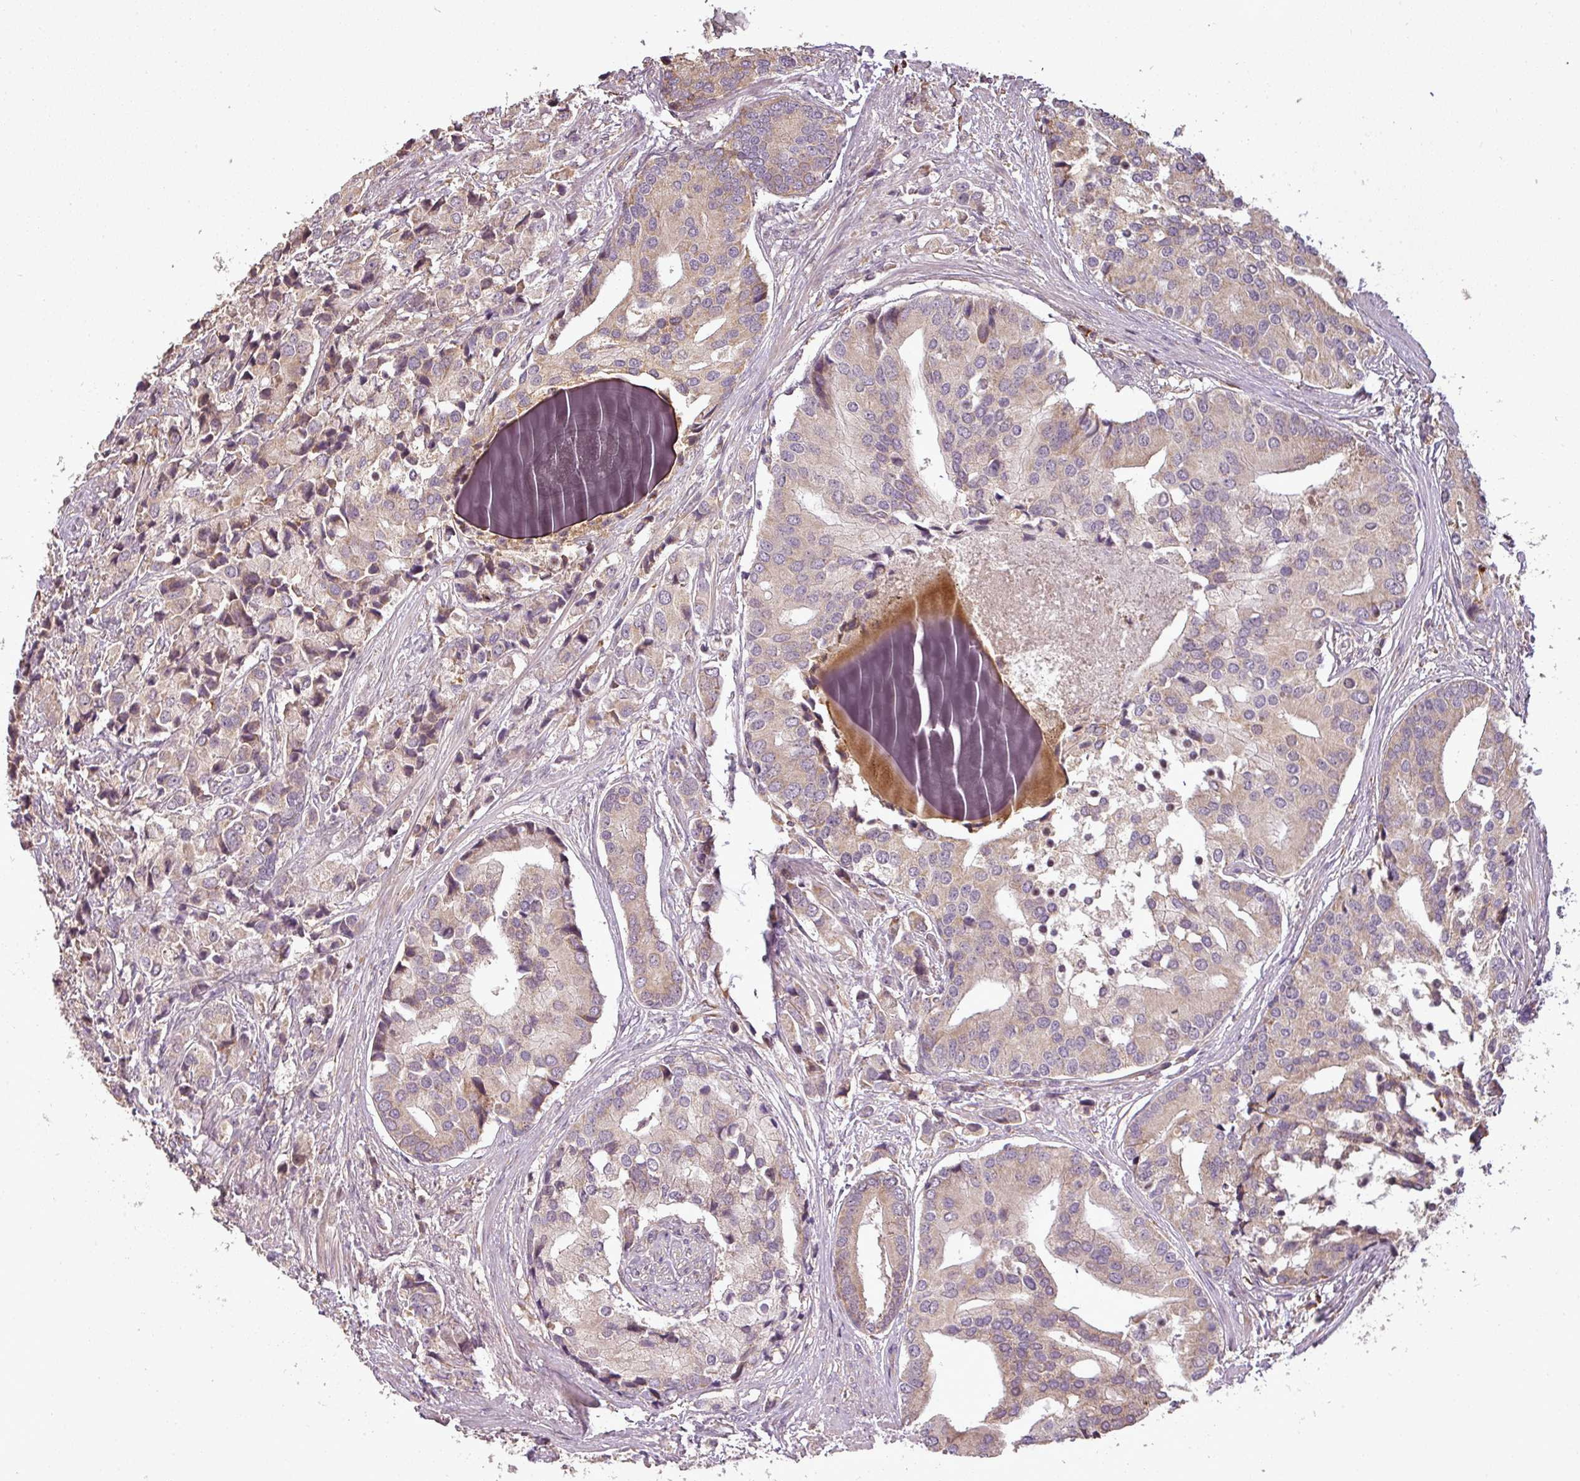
{"staining": {"intensity": "weak", "quantity": "25%-75%", "location": "cytoplasmic/membranous"}, "tissue": "prostate cancer", "cell_type": "Tumor cells", "image_type": "cancer", "snomed": [{"axis": "morphology", "description": "Adenocarcinoma, High grade"}, {"axis": "topography", "description": "Prostate"}], "caption": "The image reveals a brown stain indicating the presence of a protein in the cytoplasmic/membranous of tumor cells in adenocarcinoma (high-grade) (prostate).", "gene": "FAIM", "patient": {"sex": "male", "age": 62}}